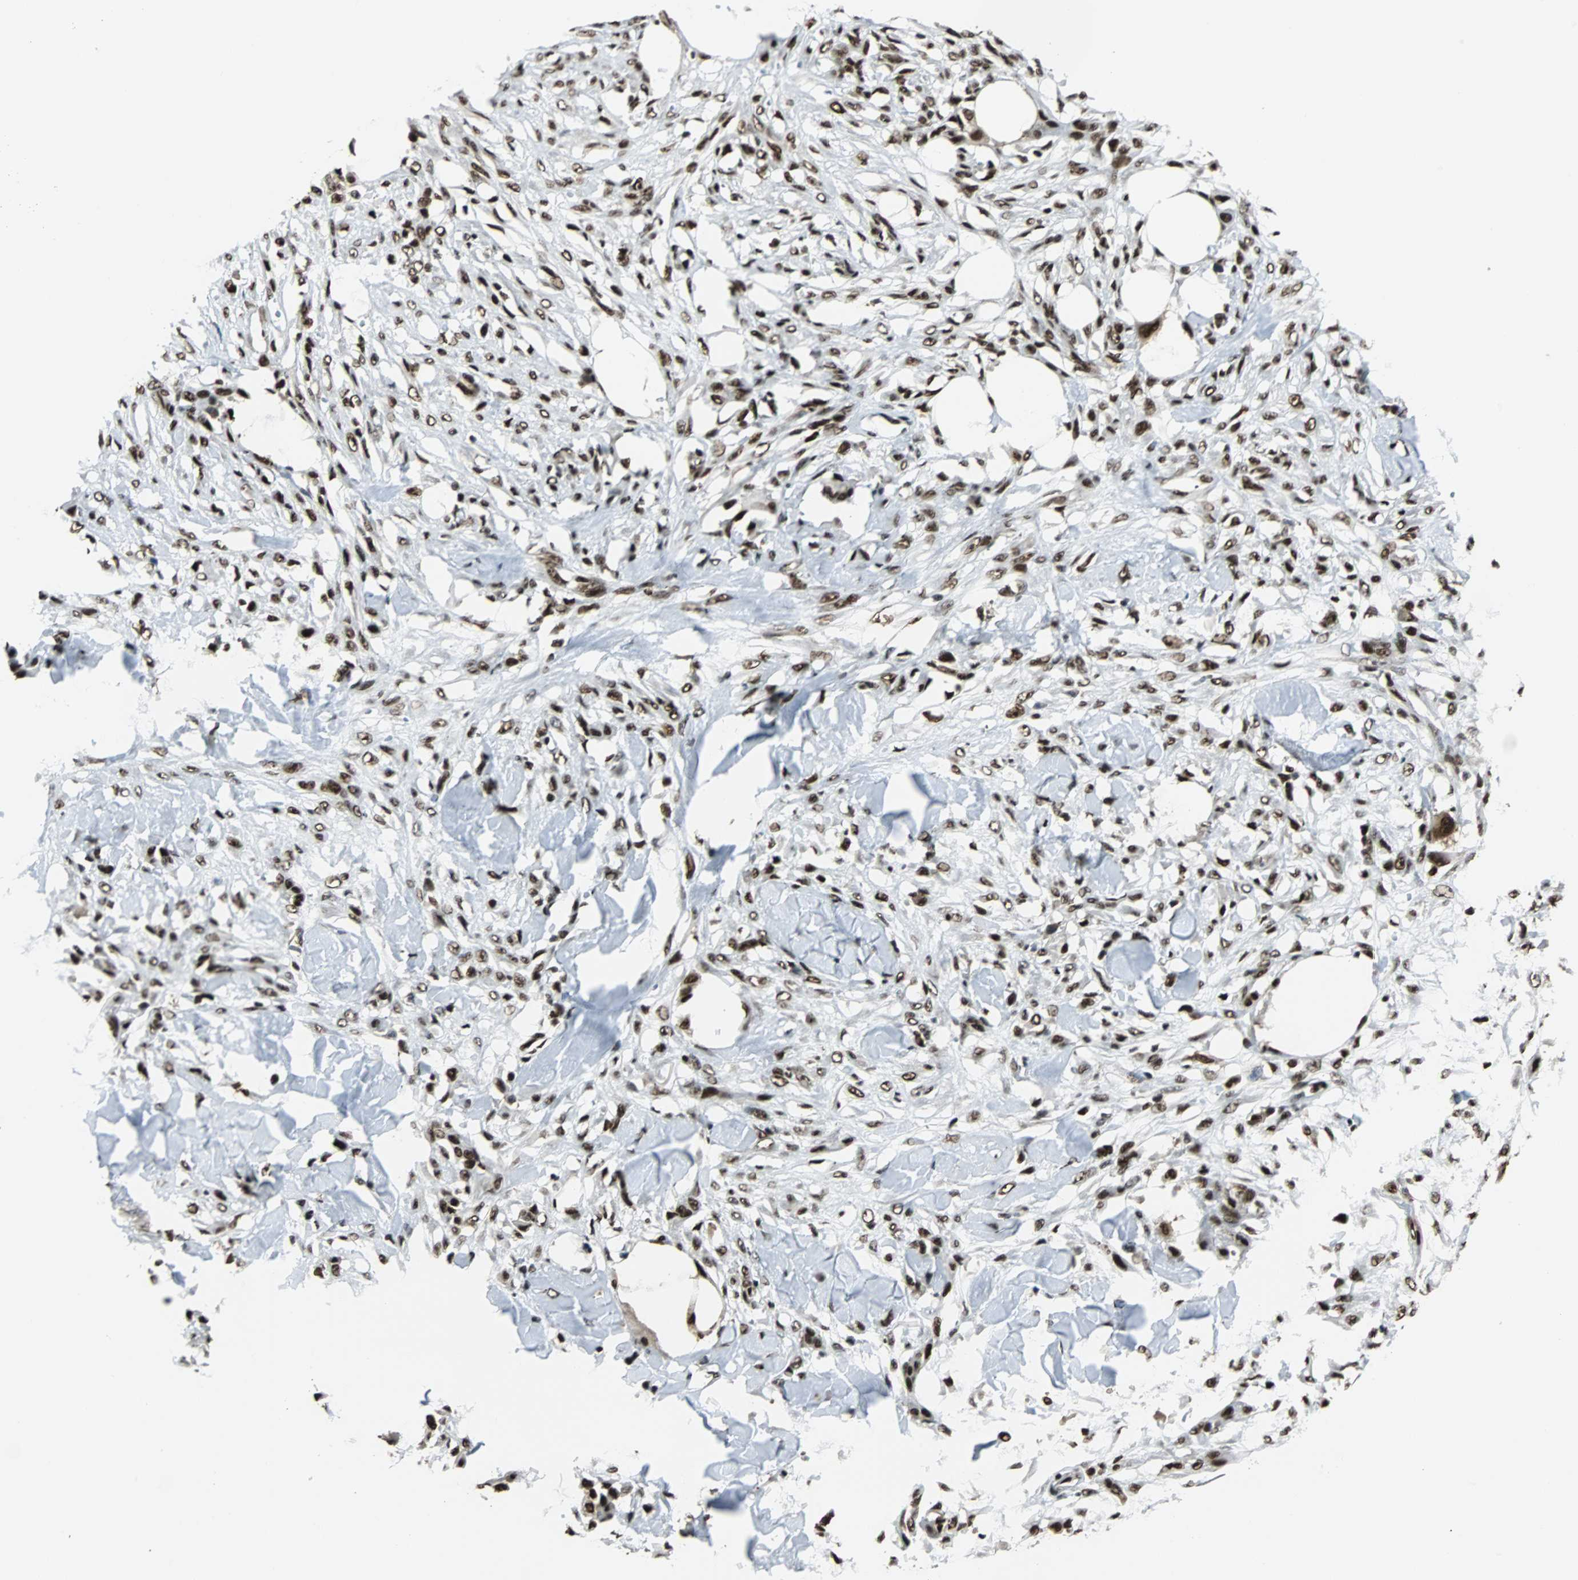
{"staining": {"intensity": "moderate", "quantity": ">75%", "location": "nuclear"}, "tissue": "skin cancer", "cell_type": "Tumor cells", "image_type": "cancer", "snomed": [{"axis": "morphology", "description": "Normal tissue, NOS"}, {"axis": "morphology", "description": "Squamous cell carcinoma, NOS"}, {"axis": "topography", "description": "Skin"}], "caption": "Skin squamous cell carcinoma was stained to show a protein in brown. There is medium levels of moderate nuclear expression in approximately >75% of tumor cells.", "gene": "XRCC4", "patient": {"sex": "female", "age": 59}}